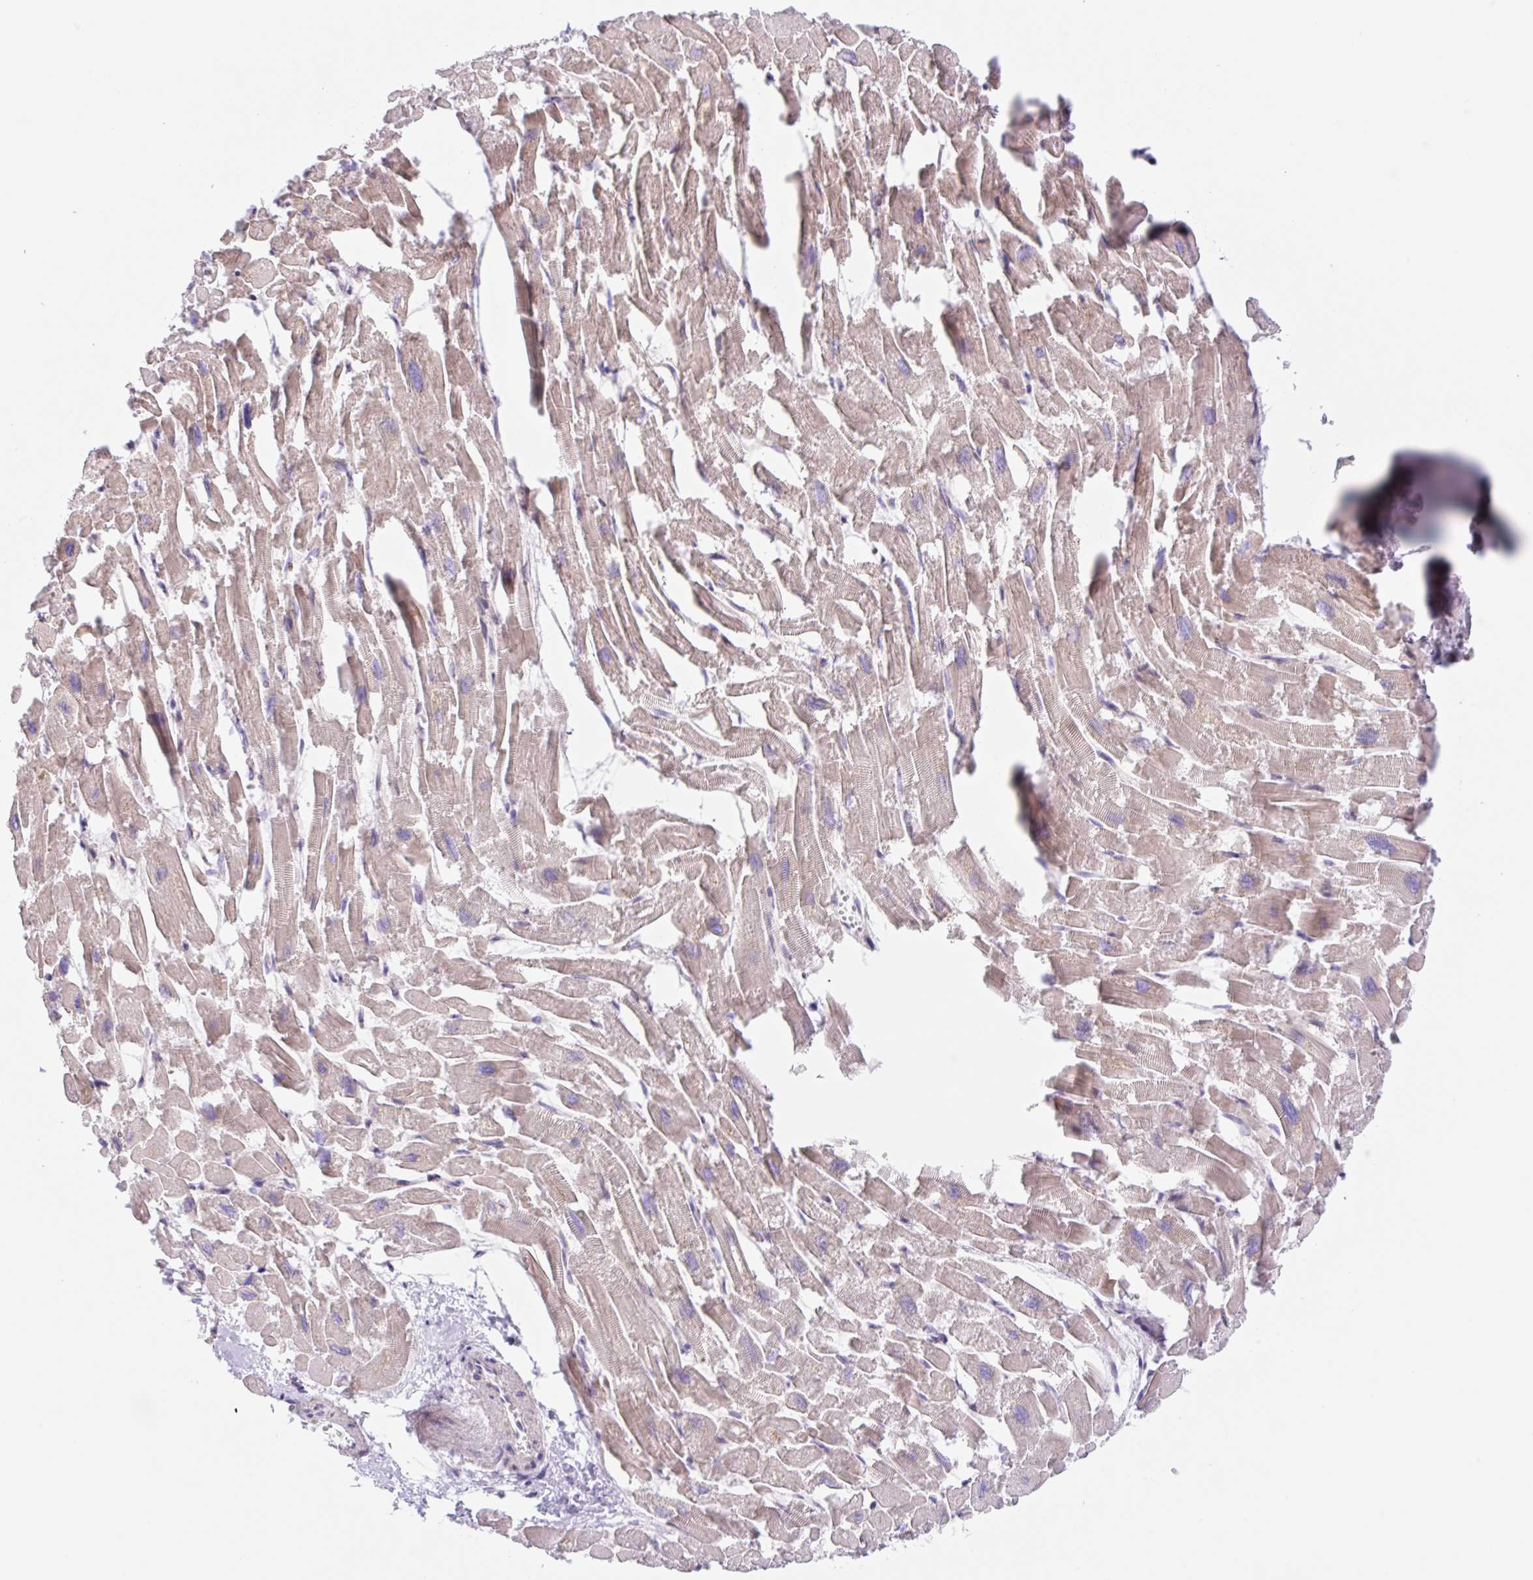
{"staining": {"intensity": "moderate", "quantity": ">75%", "location": "cytoplasmic/membranous"}, "tissue": "heart muscle", "cell_type": "Cardiomyocytes", "image_type": "normal", "snomed": [{"axis": "morphology", "description": "Normal tissue, NOS"}, {"axis": "topography", "description": "Heart"}], "caption": "Immunohistochemistry (IHC) histopathology image of benign heart muscle: human heart muscle stained using IHC reveals medium levels of moderate protein expression localized specifically in the cytoplasmic/membranous of cardiomyocytes, appearing as a cytoplasmic/membranous brown color.", "gene": "TBPL2", "patient": {"sex": "male", "age": 54}}